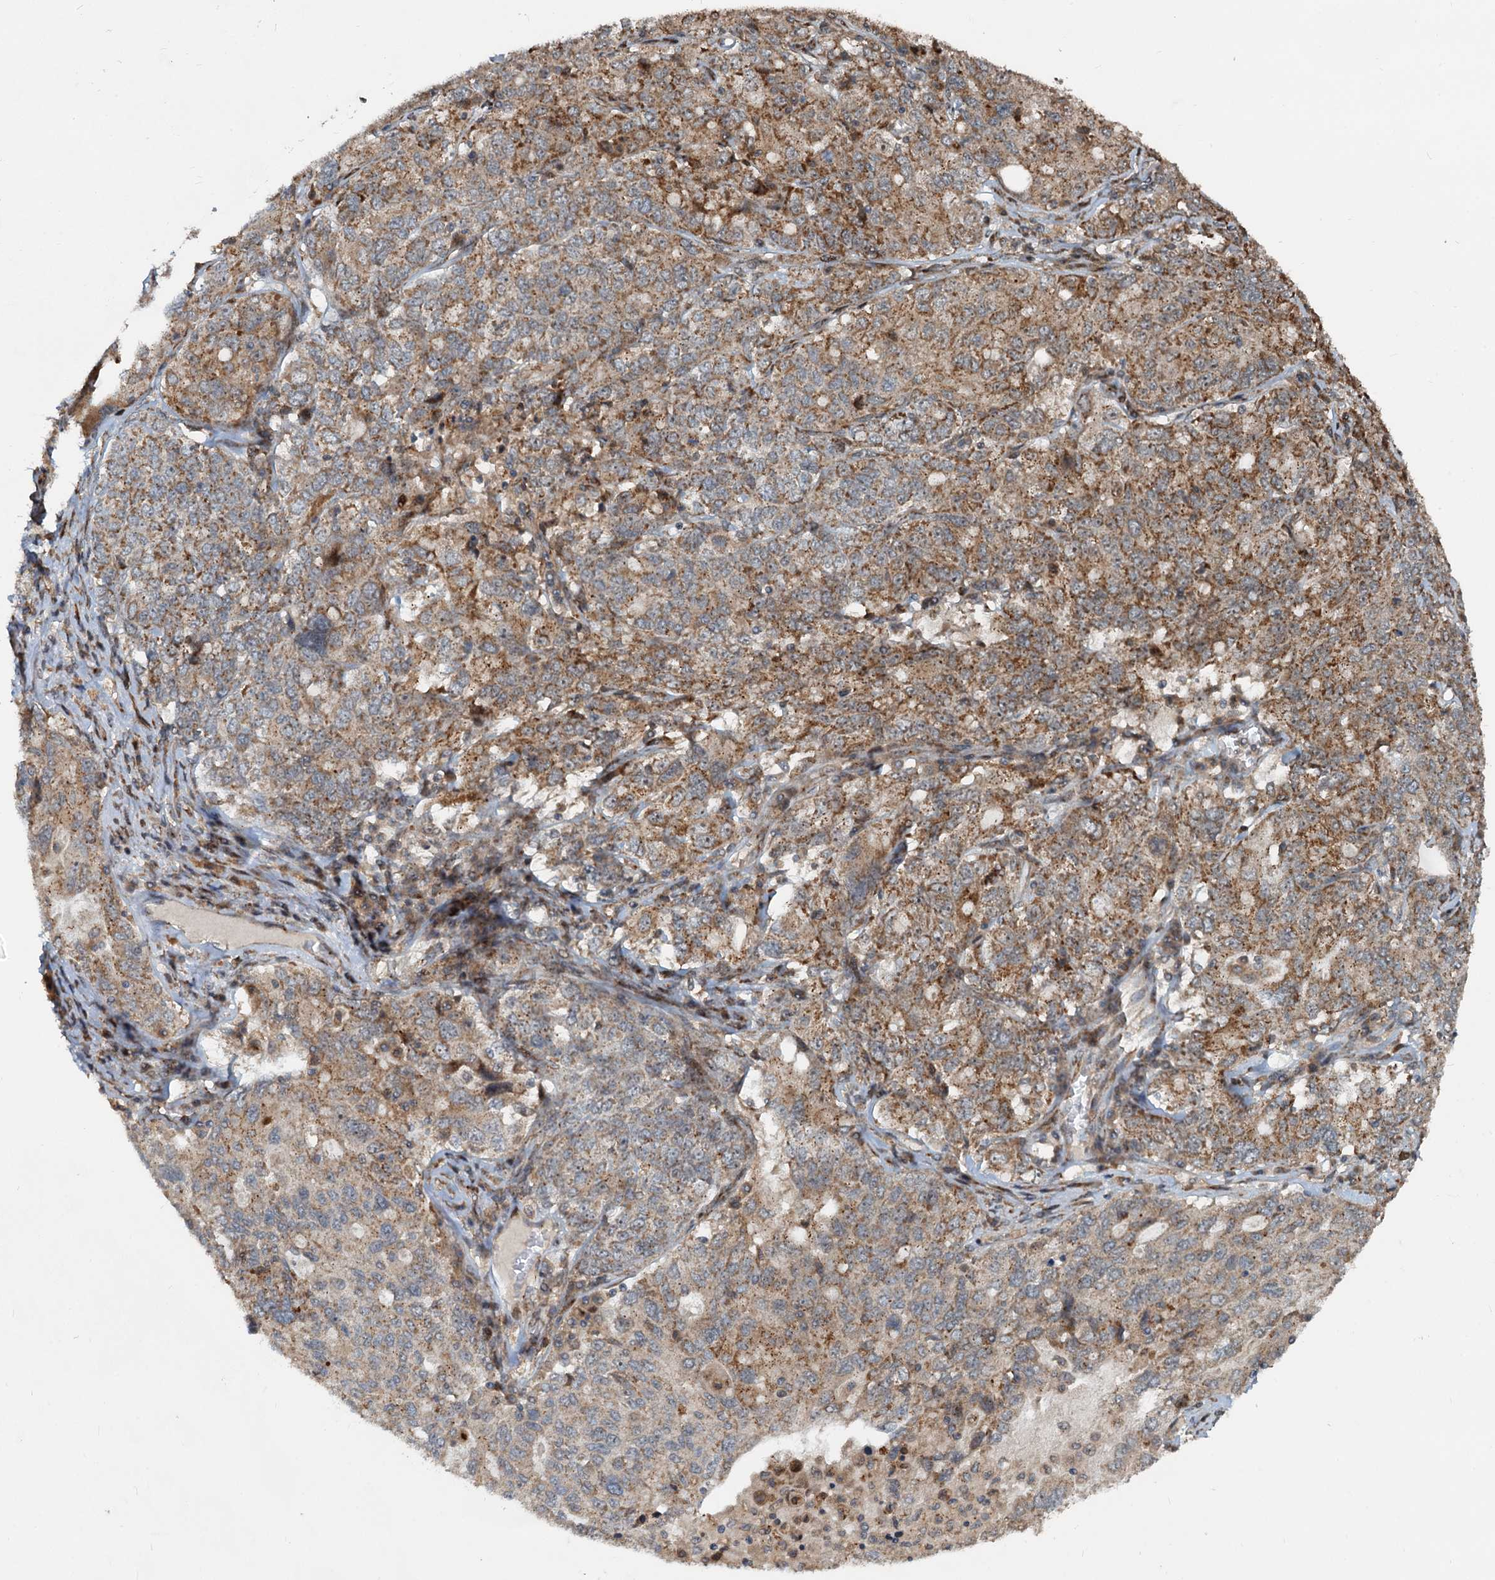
{"staining": {"intensity": "moderate", "quantity": ">75%", "location": "cytoplasmic/membranous"}, "tissue": "ovarian cancer", "cell_type": "Tumor cells", "image_type": "cancer", "snomed": [{"axis": "morphology", "description": "Carcinoma, endometroid"}, {"axis": "topography", "description": "Ovary"}], "caption": "An IHC image of tumor tissue is shown. Protein staining in brown labels moderate cytoplasmic/membranous positivity in ovarian cancer (endometroid carcinoma) within tumor cells.", "gene": "CEP68", "patient": {"sex": "female", "age": 62}}